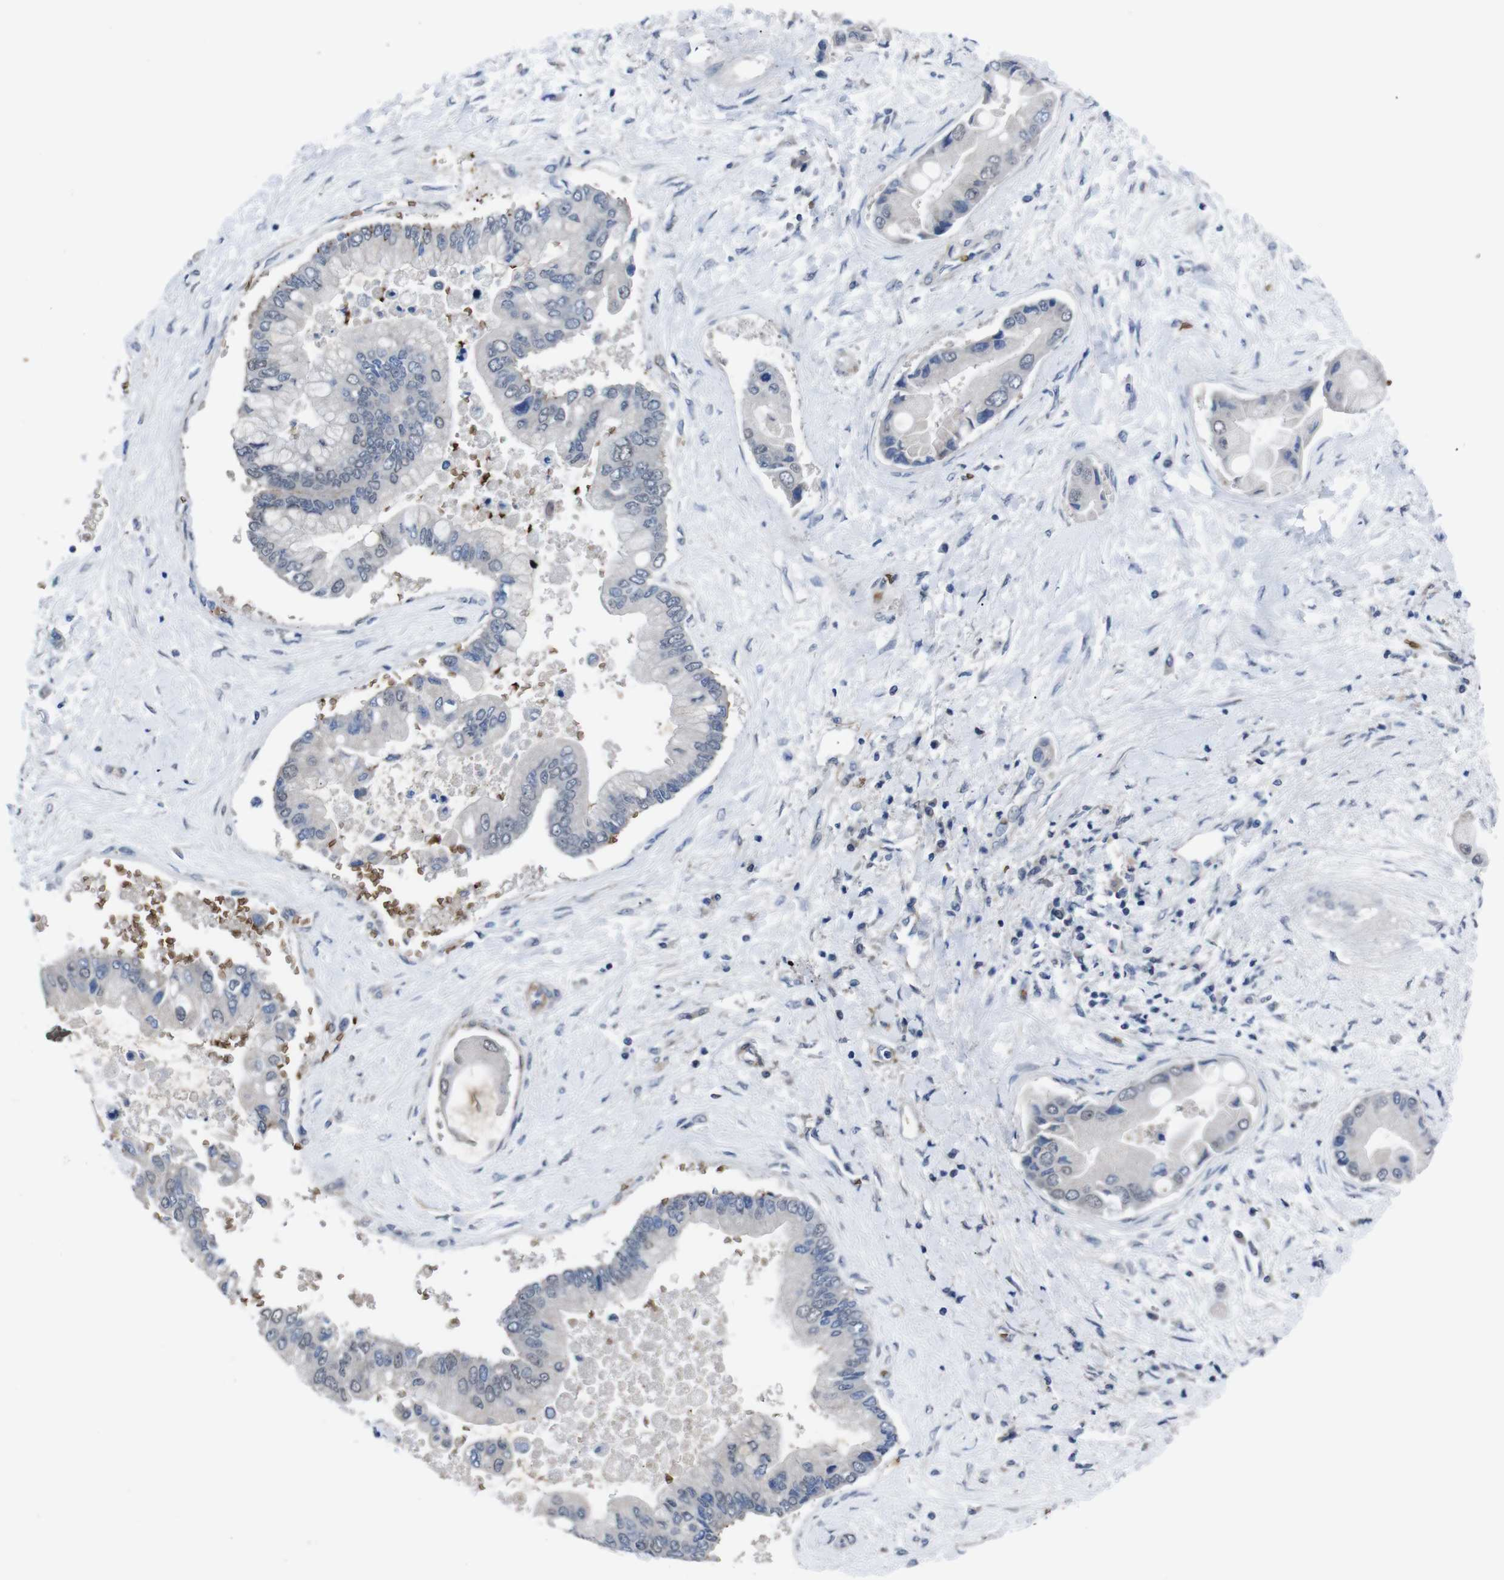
{"staining": {"intensity": "negative", "quantity": "none", "location": "none"}, "tissue": "liver cancer", "cell_type": "Tumor cells", "image_type": "cancer", "snomed": [{"axis": "morphology", "description": "Cholangiocarcinoma"}, {"axis": "topography", "description": "Liver"}], "caption": "Human liver cancer (cholangiocarcinoma) stained for a protein using immunohistochemistry displays no expression in tumor cells.", "gene": "SPTB", "patient": {"sex": "male", "age": 50}}